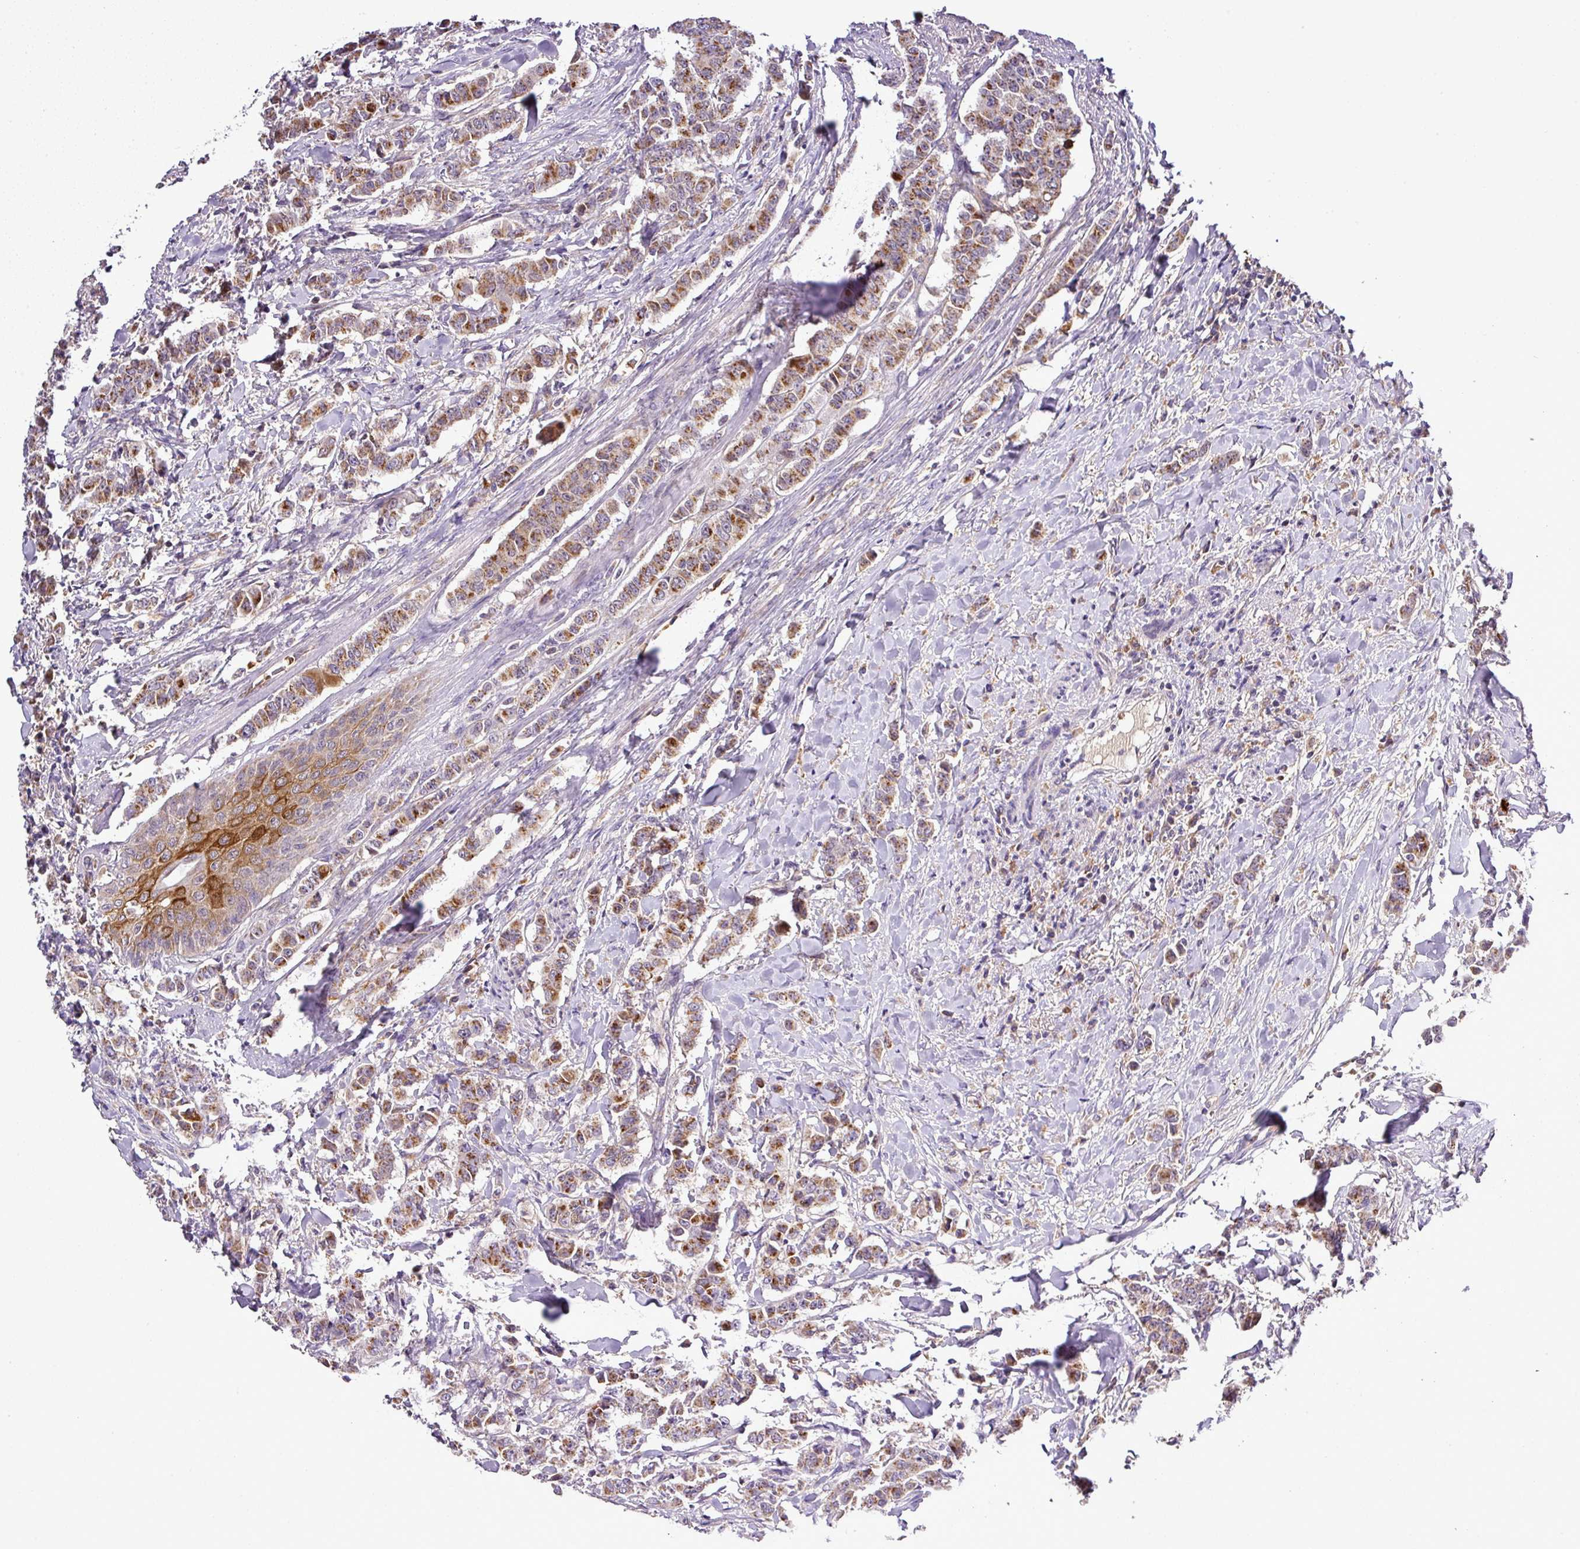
{"staining": {"intensity": "moderate", "quantity": ">75%", "location": "cytoplasmic/membranous"}, "tissue": "breast cancer", "cell_type": "Tumor cells", "image_type": "cancer", "snomed": [{"axis": "morphology", "description": "Duct carcinoma"}, {"axis": "topography", "description": "Breast"}], "caption": "Intraductal carcinoma (breast) stained with a brown dye displays moderate cytoplasmic/membranous positive expression in about >75% of tumor cells.", "gene": "ZNF513", "patient": {"sex": "female", "age": 40}}